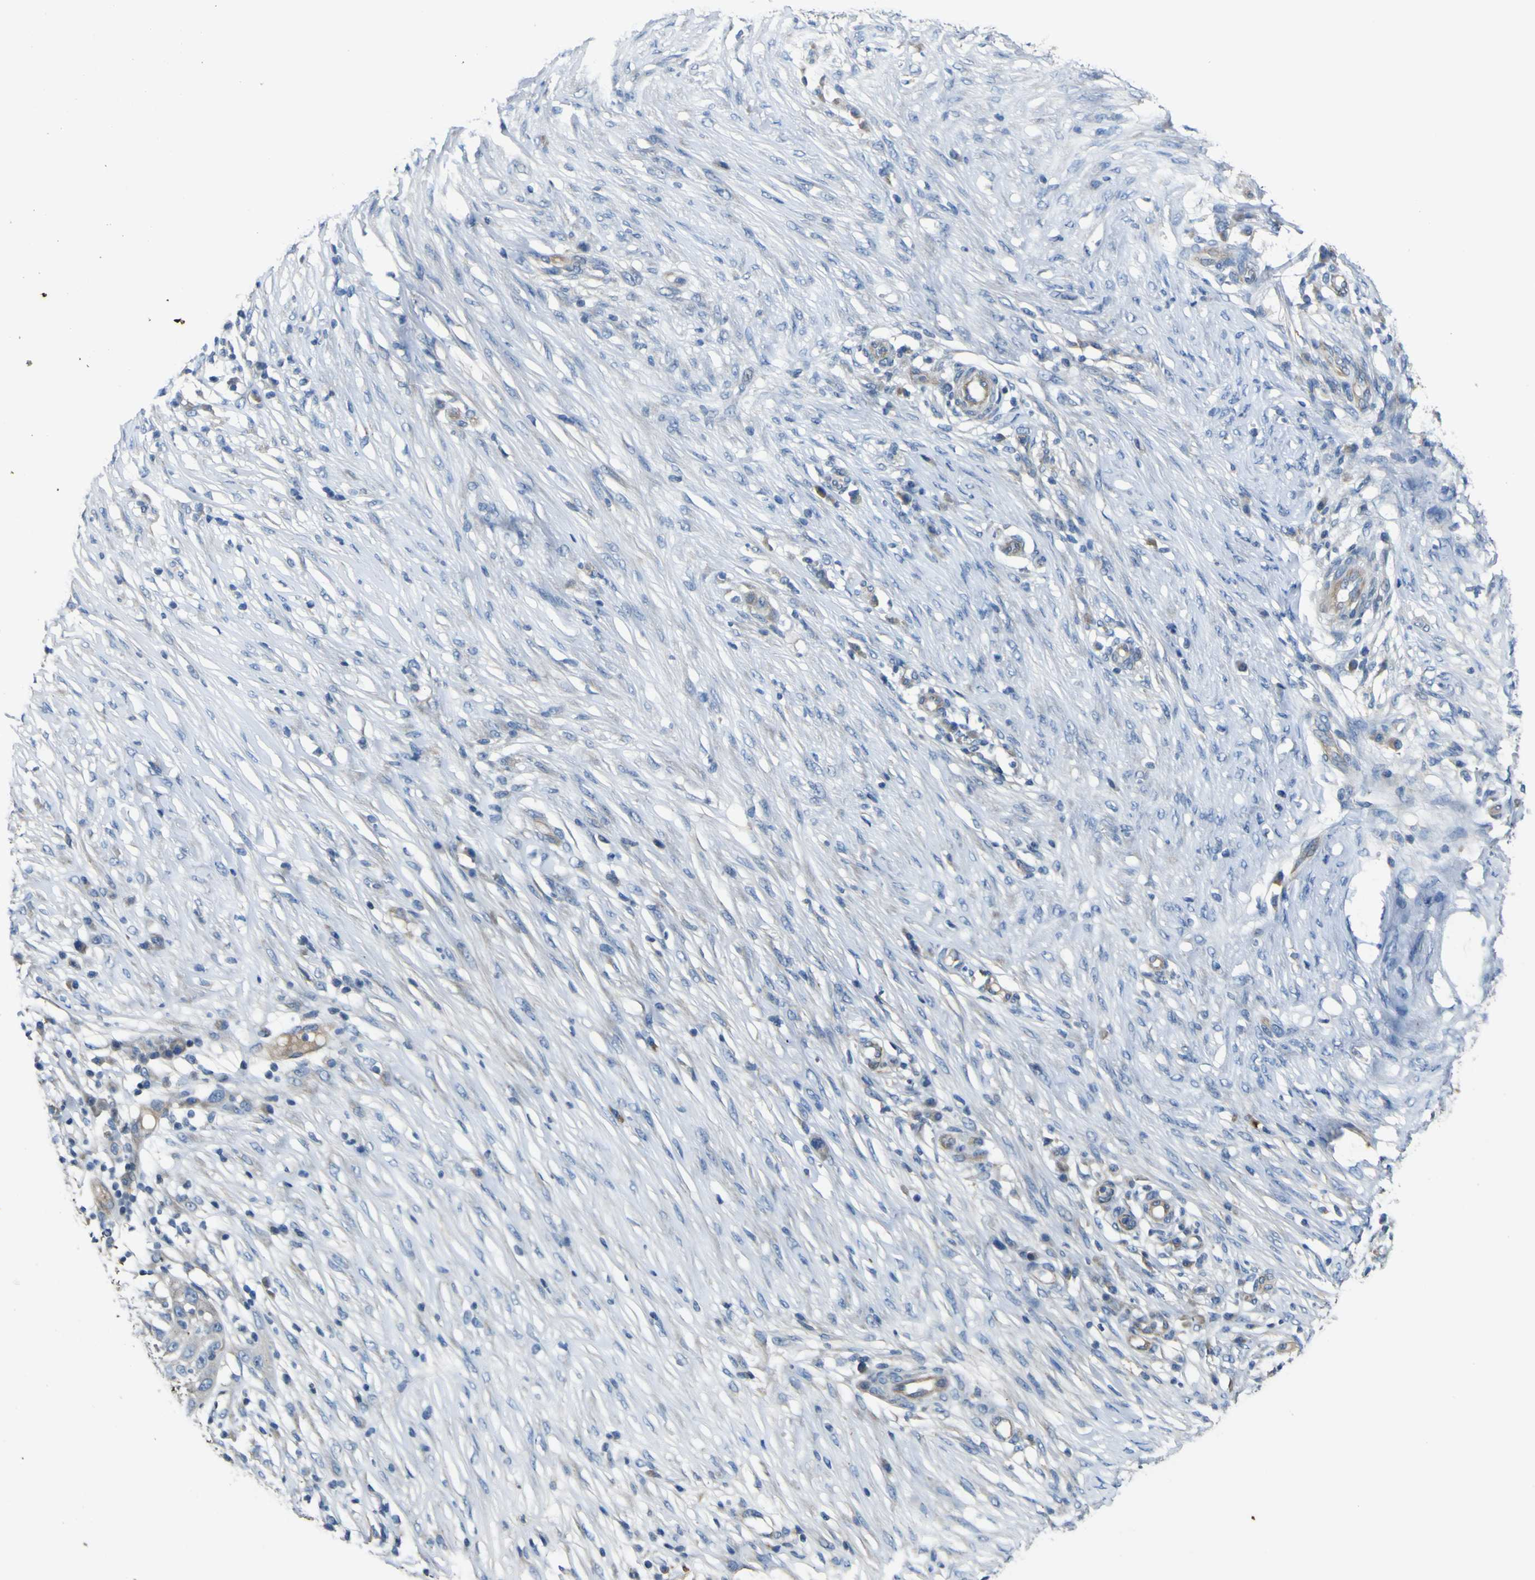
{"staining": {"intensity": "negative", "quantity": "none", "location": "none"}, "tissue": "skin cancer", "cell_type": "Tumor cells", "image_type": "cancer", "snomed": [{"axis": "morphology", "description": "Squamous cell carcinoma, NOS"}, {"axis": "topography", "description": "Skin"}], "caption": "High magnification brightfield microscopy of skin cancer (squamous cell carcinoma) stained with DAB (brown) and counterstained with hematoxylin (blue): tumor cells show no significant staining.", "gene": "LDLR", "patient": {"sex": "female", "age": 44}}